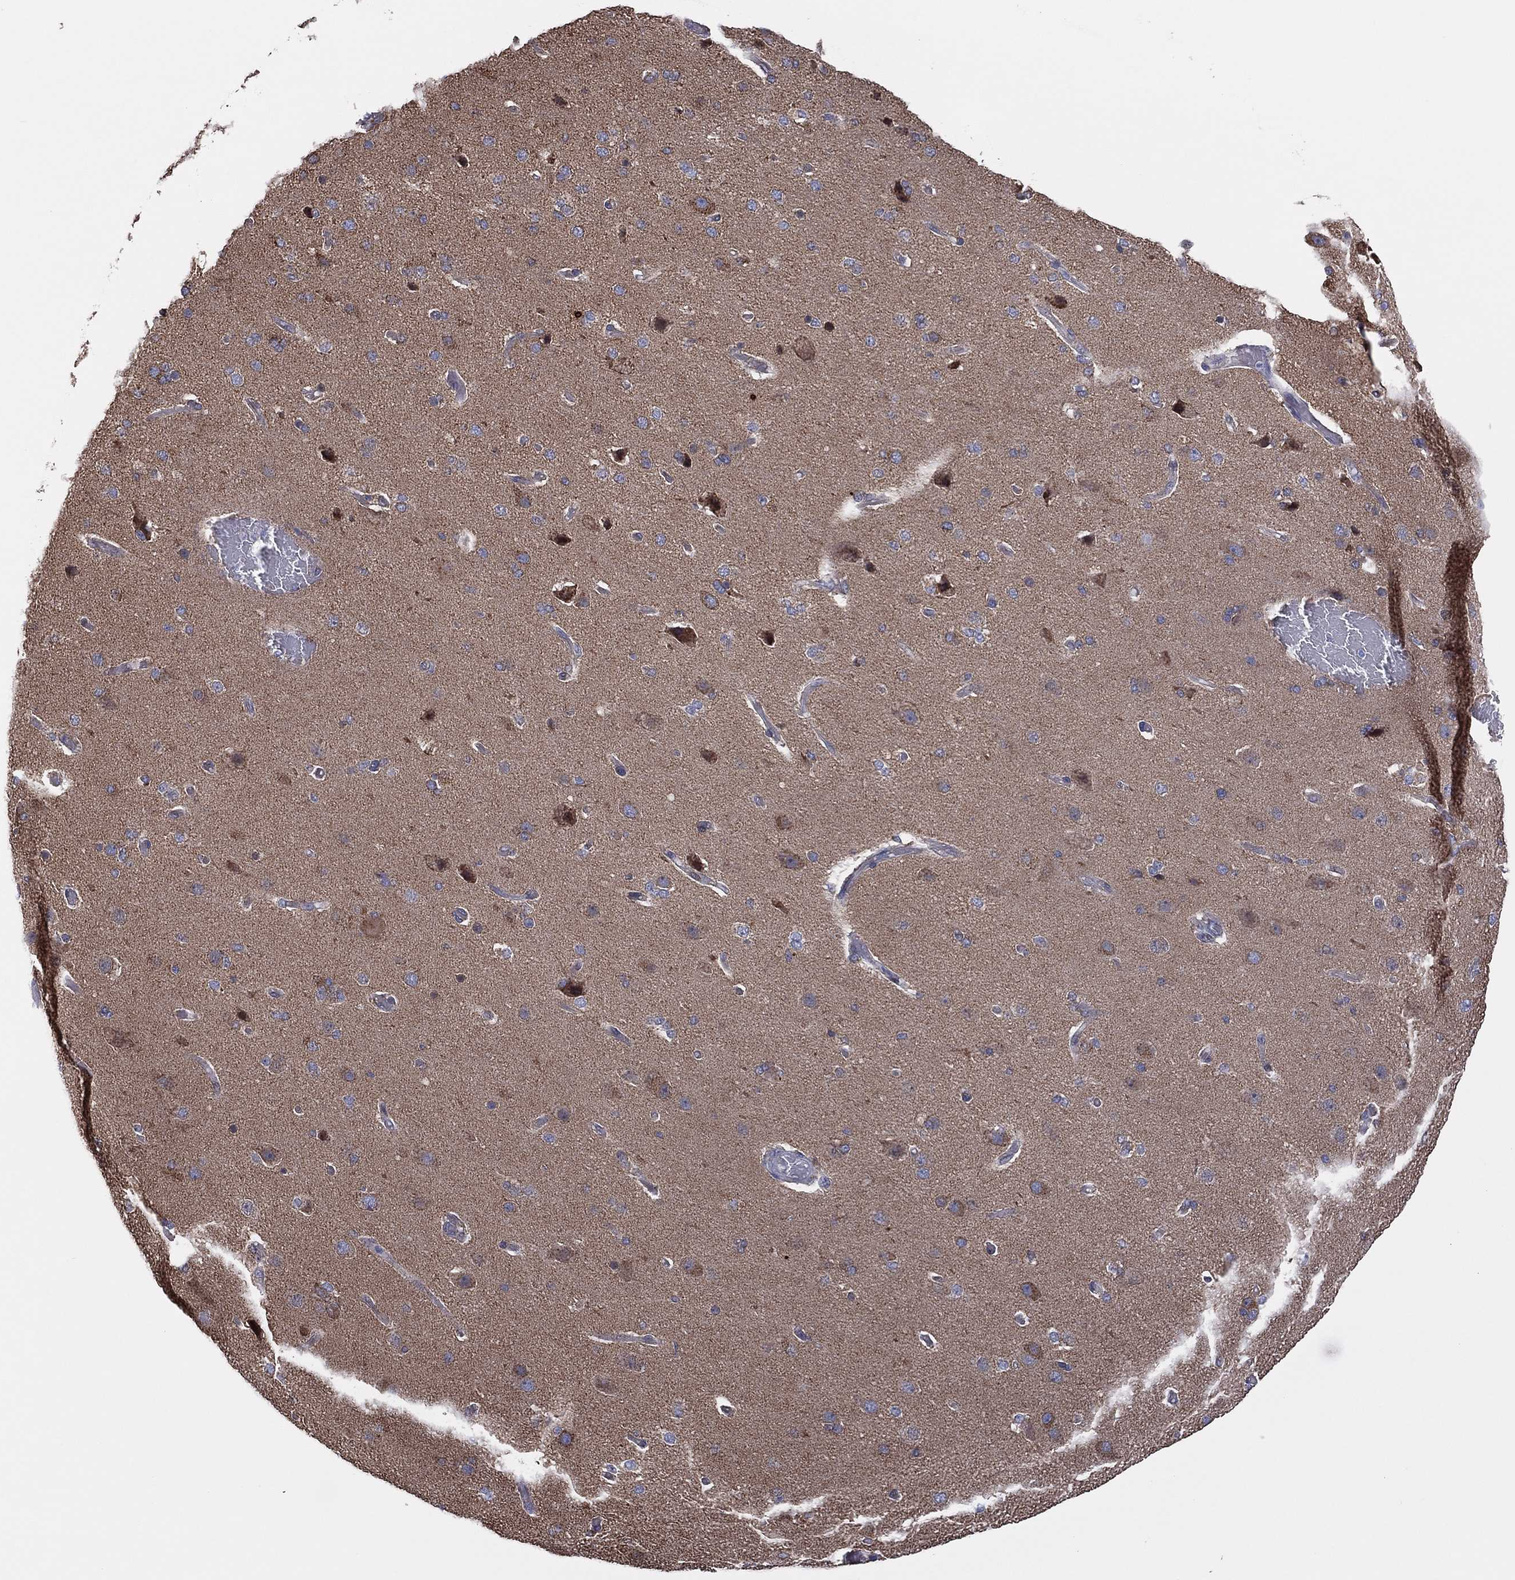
{"staining": {"intensity": "negative", "quantity": "none", "location": "none"}, "tissue": "cerebral cortex", "cell_type": "Endothelial cells", "image_type": "normal", "snomed": [{"axis": "morphology", "description": "Normal tissue, NOS"}, {"axis": "morphology", "description": "Glioma, malignant, High grade"}, {"axis": "topography", "description": "Cerebral cortex"}], "caption": "High power microscopy photomicrograph of an immunohistochemistry (IHC) image of unremarkable cerebral cortex, revealing no significant positivity in endothelial cells. (Stains: DAB immunohistochemistry with hematoxylin counter stain, Microscopy: brightfield microscopy at high magnification).", "gene": "PIDD1", "patient": {"sex": "male", "age": 77}}